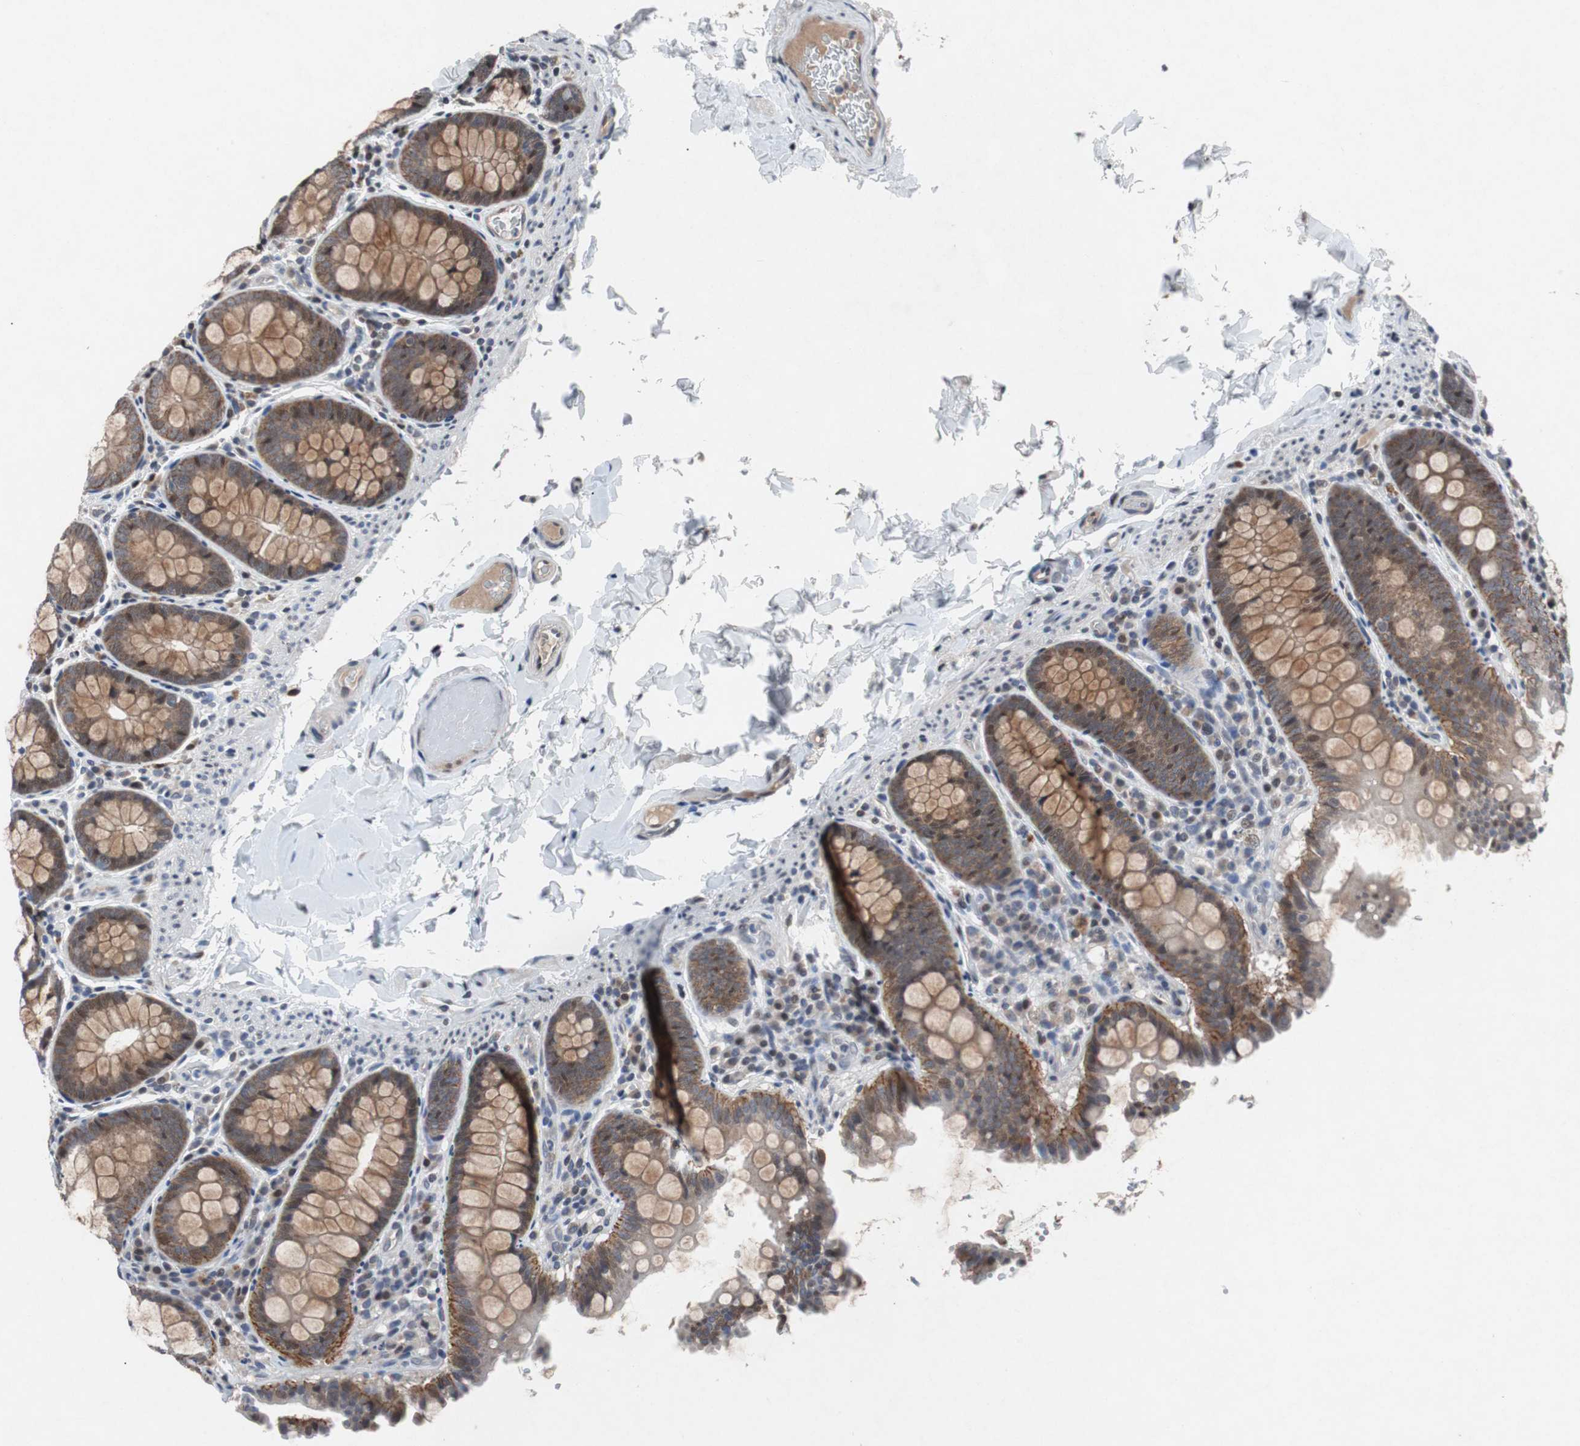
{"staining": {"intensity": "negative", "quantity": "none", "location": "none"}, "tissue": "colon", "cell_type": "Endothelial cells", "image_type": "normal", "snomed": [{"axis": "morphology", "description": "Normal tissue, NOS"}, {"axis": "topography", "description": "Colon"}], "caption": "A high-resolution histopathology image shows IHC staining of benign colon, which demonstrates no significant staining in endothelial cells. Nuclei are stained in blue.", "gene": "TP63", "patient": {"sex": "female", "age": 61}}